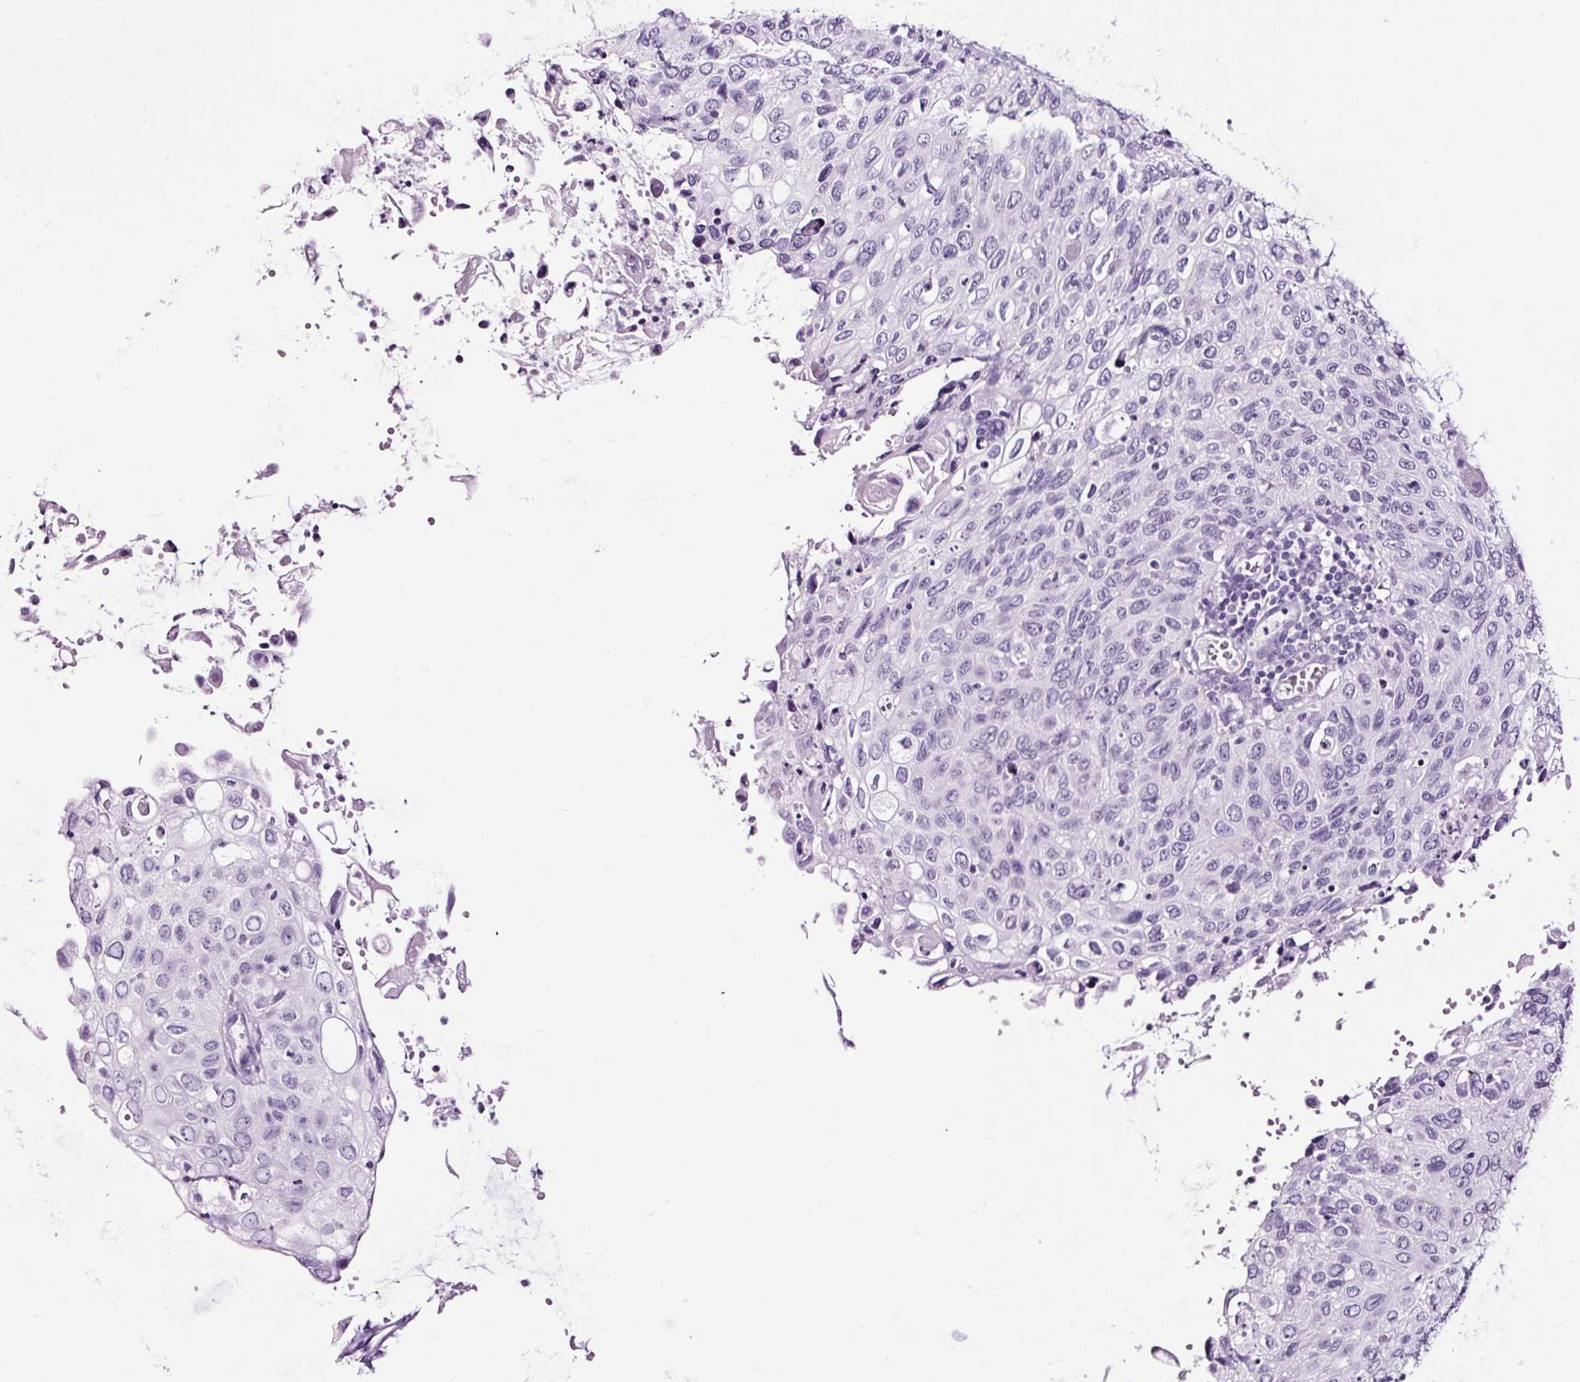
{"staining": {"intensity": "negative", "quantity": "none", "location": "none"}, "tissue": "cervical cancer", "cell_type": "Tumor cells", "image_type": "cancer", "snomed": [{"axis": "morphology", "description": "Squamous cell carcinoma, NOS"}, {"axis": "topography", "description": "Cervix"}], "caption": "Cervical squamous cell carcinoma was stained to show a protein in brown. There is no significant expression in tumor cells. Nuclei are stained in blue.", "gene": "NPHS2", "patient": {"sex": "female", "age": 70}}